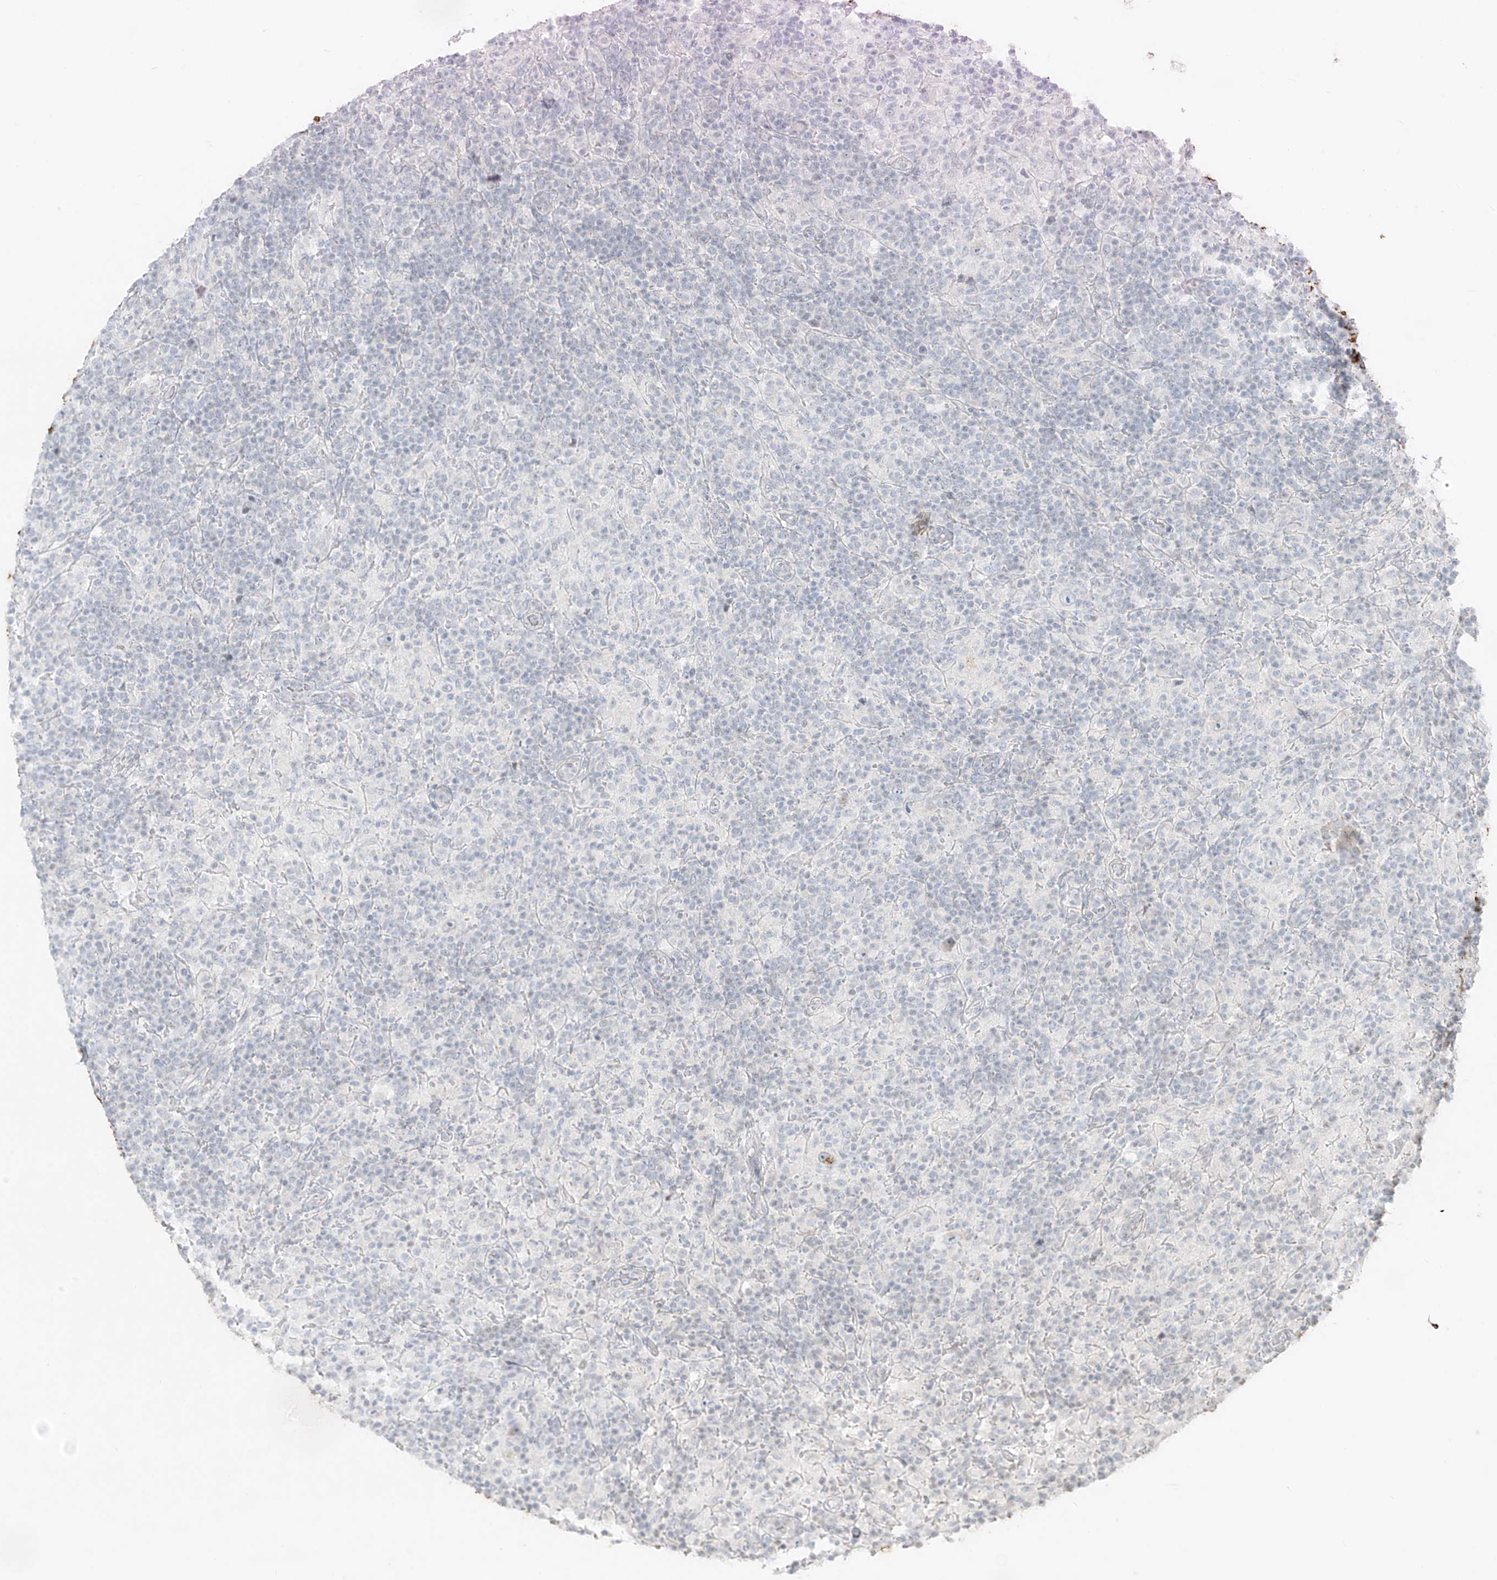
{"staining": {"intensity": "negative", "quantity": "none", "location": "none"}, "tissue": "lymphoma", "cell_type": "Tumor cells", "image_type": "cancer", "snomed": [{"axis": "morphology", "description": "Hodgkin's disease, NOS"}, {"axis": "topography", "description": "Lymph node"}], "caption": "This micrograph is of lymphoma stained with immunohistochemistry to label a protein in brown with the nuclei are counter-stained blue. There is no expression in tumor cells.", "gene": "OSBPL7", "patient": {"sex": "male", "age": 70}}